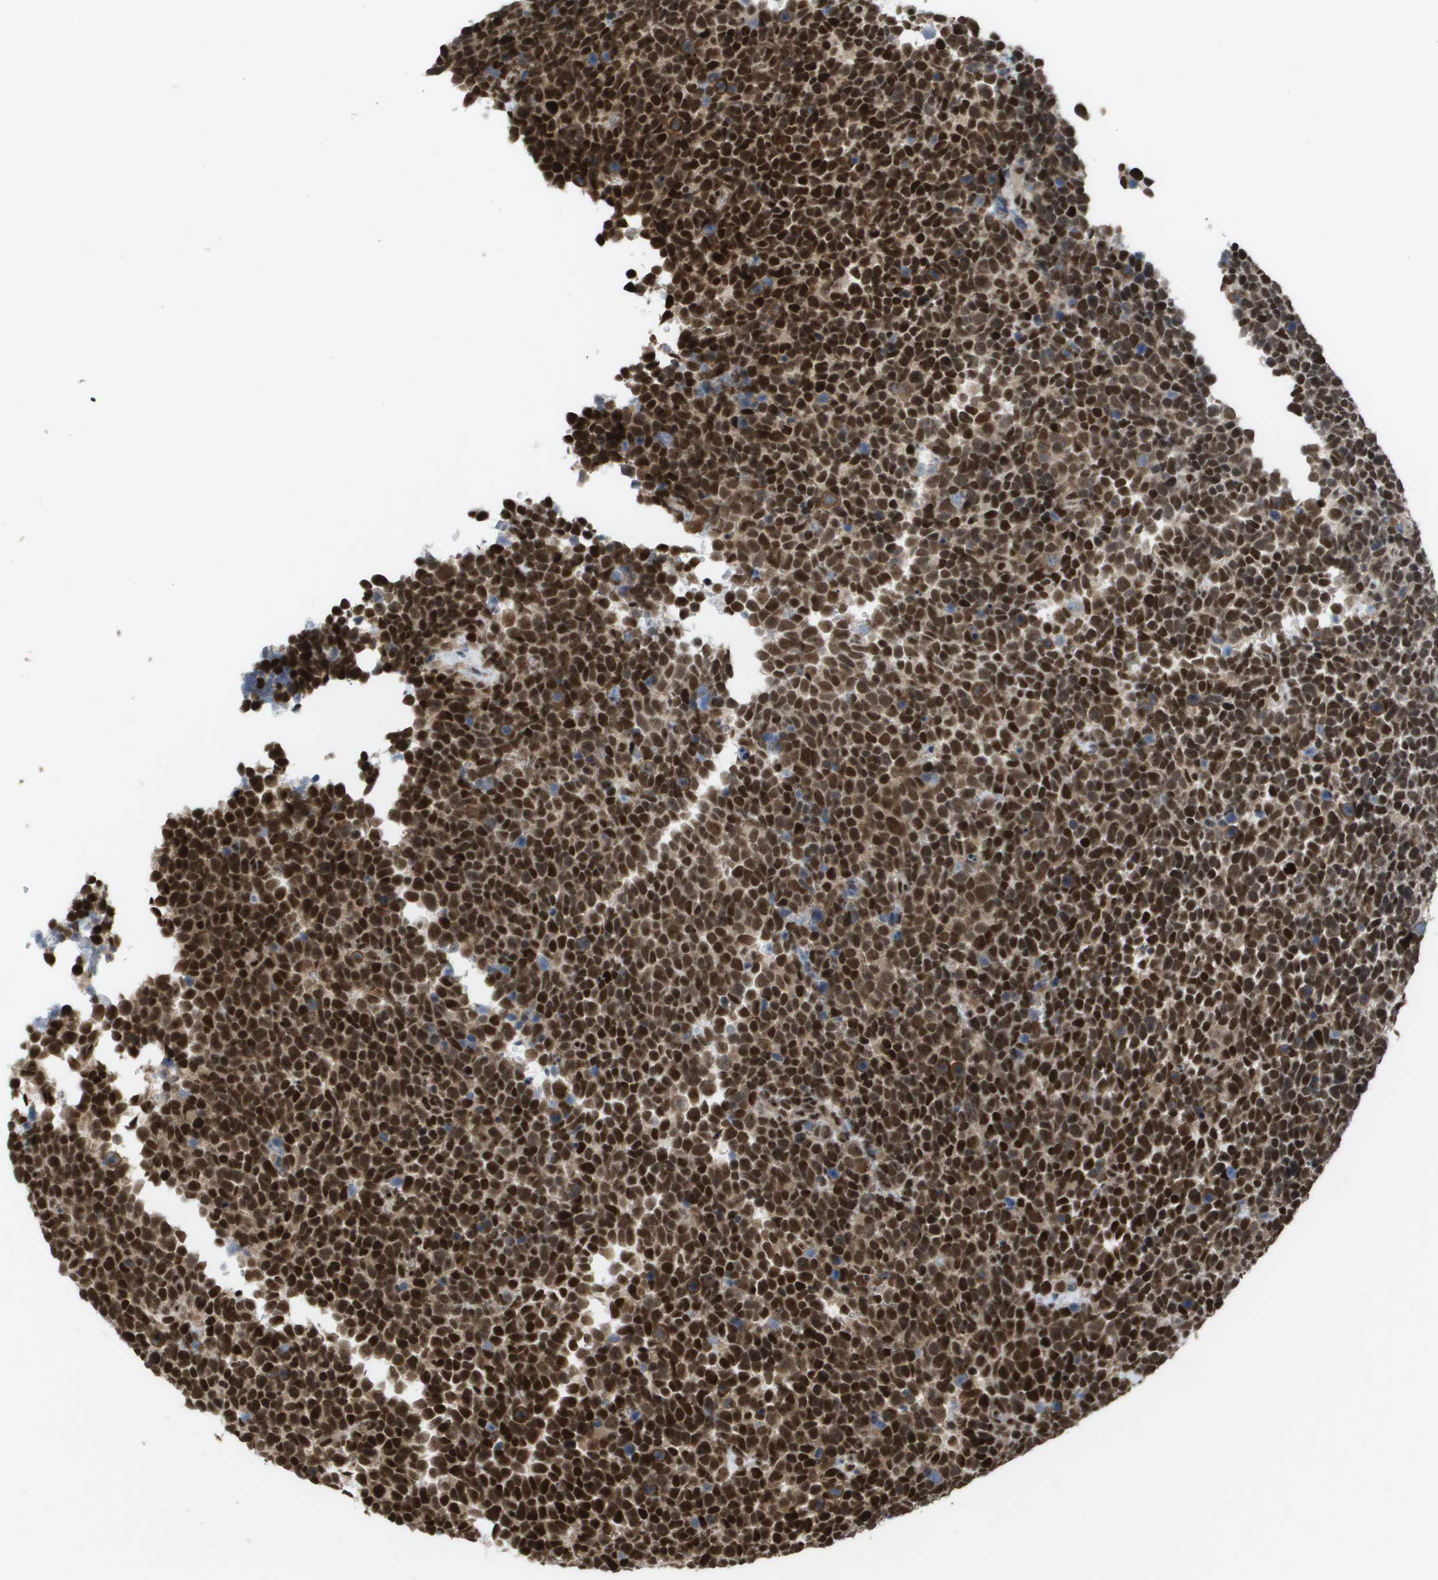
{"staining": {"intensity": "strong", "quantity": ">75%", "location": "cytoplasmic/membranous,nuclear"}, "tissue": "urothelial cancer", "cell_type": "Tumor cells", "image_type": "cancer", "snomed": [{"axis": "morphology", "description": "Urothelial carcinoma, High grade"}, {"axis": "topography", "description": "Urinary bladder"}], "caption": "IHC staining of urothelial cancer, which reveals high levels of strong cytoplasmic/membranous and nuclear positivity in about >75% of tumor cells indicating strong cytoplasmic/membranous and nuclear protein expression. The staining was performed using DAB (brown) for protein detection and nuclei were counterstained in hematoxylin (blue).", "gene": "CDT1", "patient": {"sex": "female", "age": 82}}